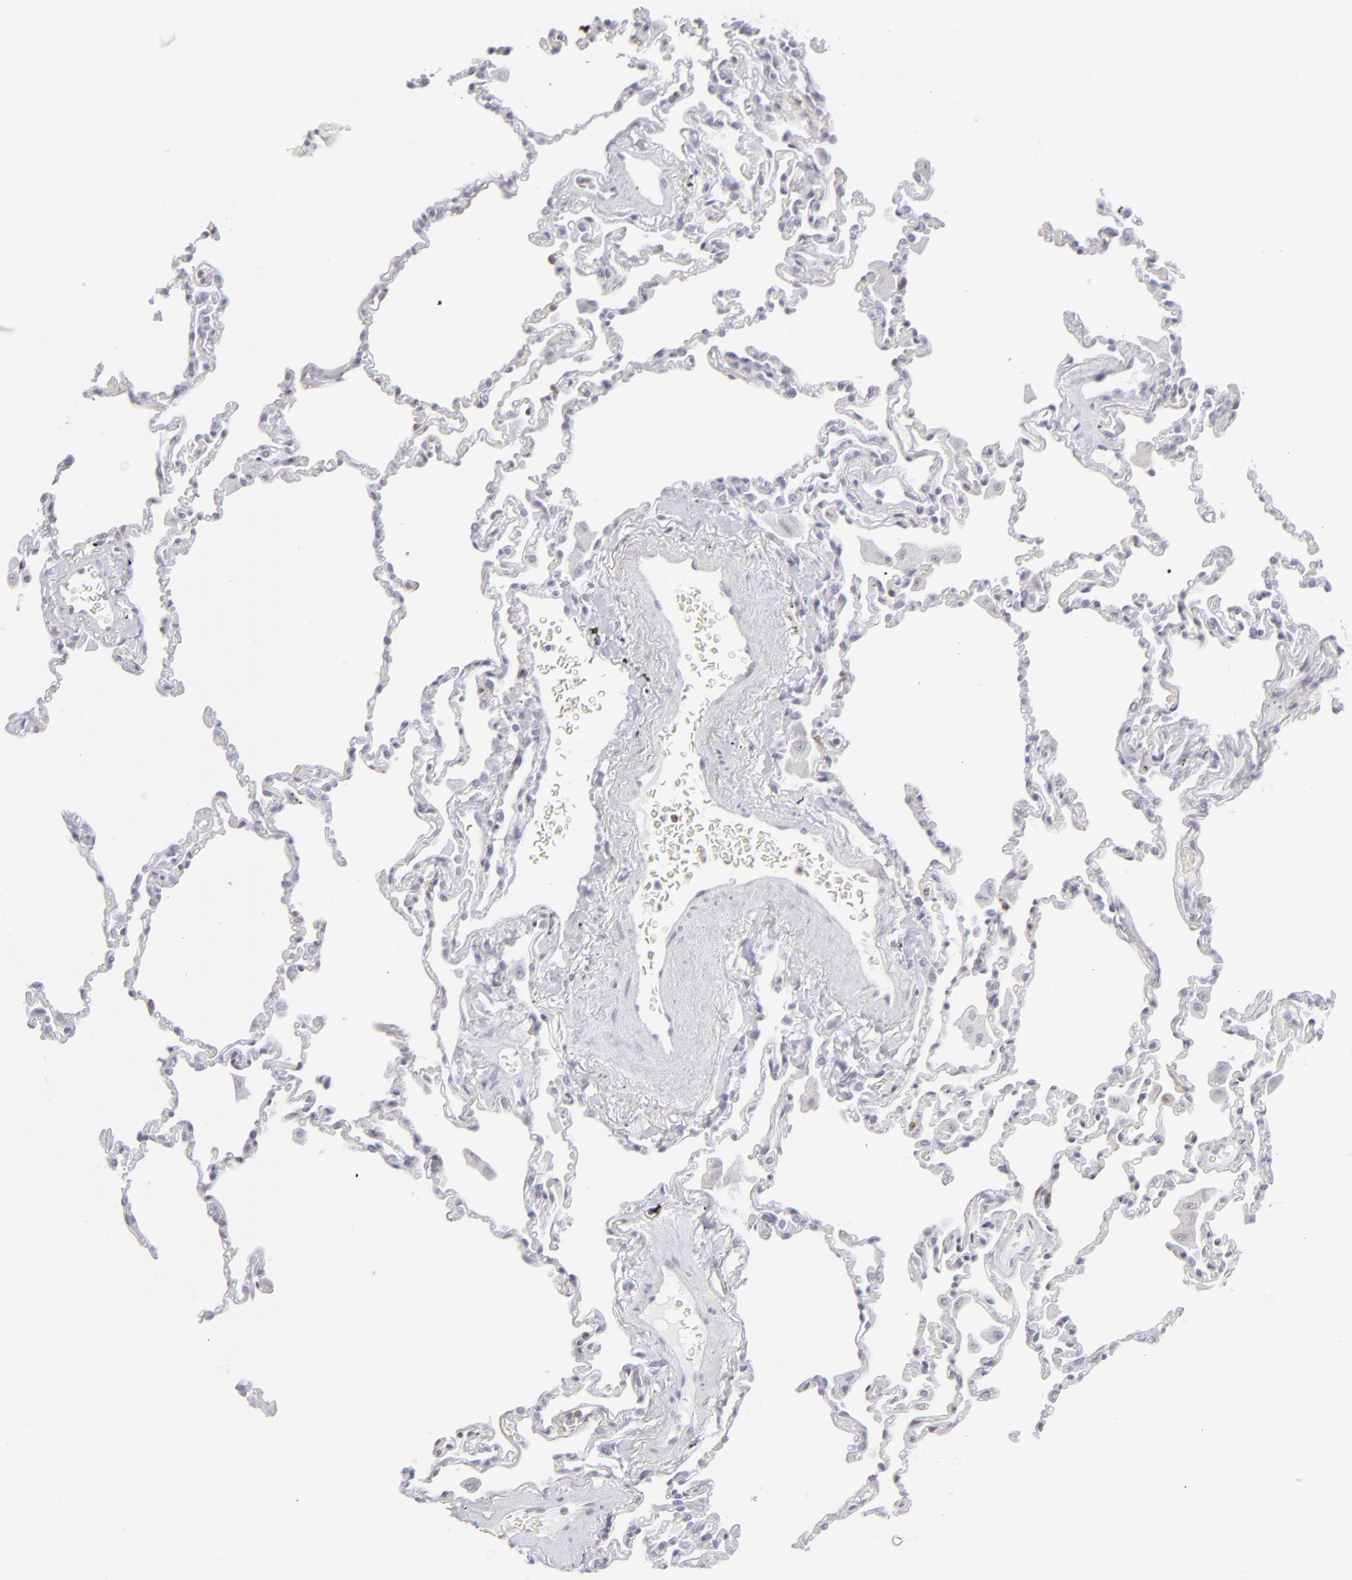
{"staining": {"intensity": "negative", "quantity": "none", "location": "none"}, "tissue": "lung", "cell_type": "Alveolar cells", "image_type": "normal", "snomed": [{"axis": "morphology", "description": "Normal tissue, NOS"}, {"axis": "topography", "description": "Lung"}], "caption": "This photomicrograph is of normal lung stained with immunohistochemistry to label a protein in brown with the nuclei are counter-stained blue. There is no positivity in alveolar cells.", "gene": "CD7", "patient": {"sex": "male", "age": 59}}